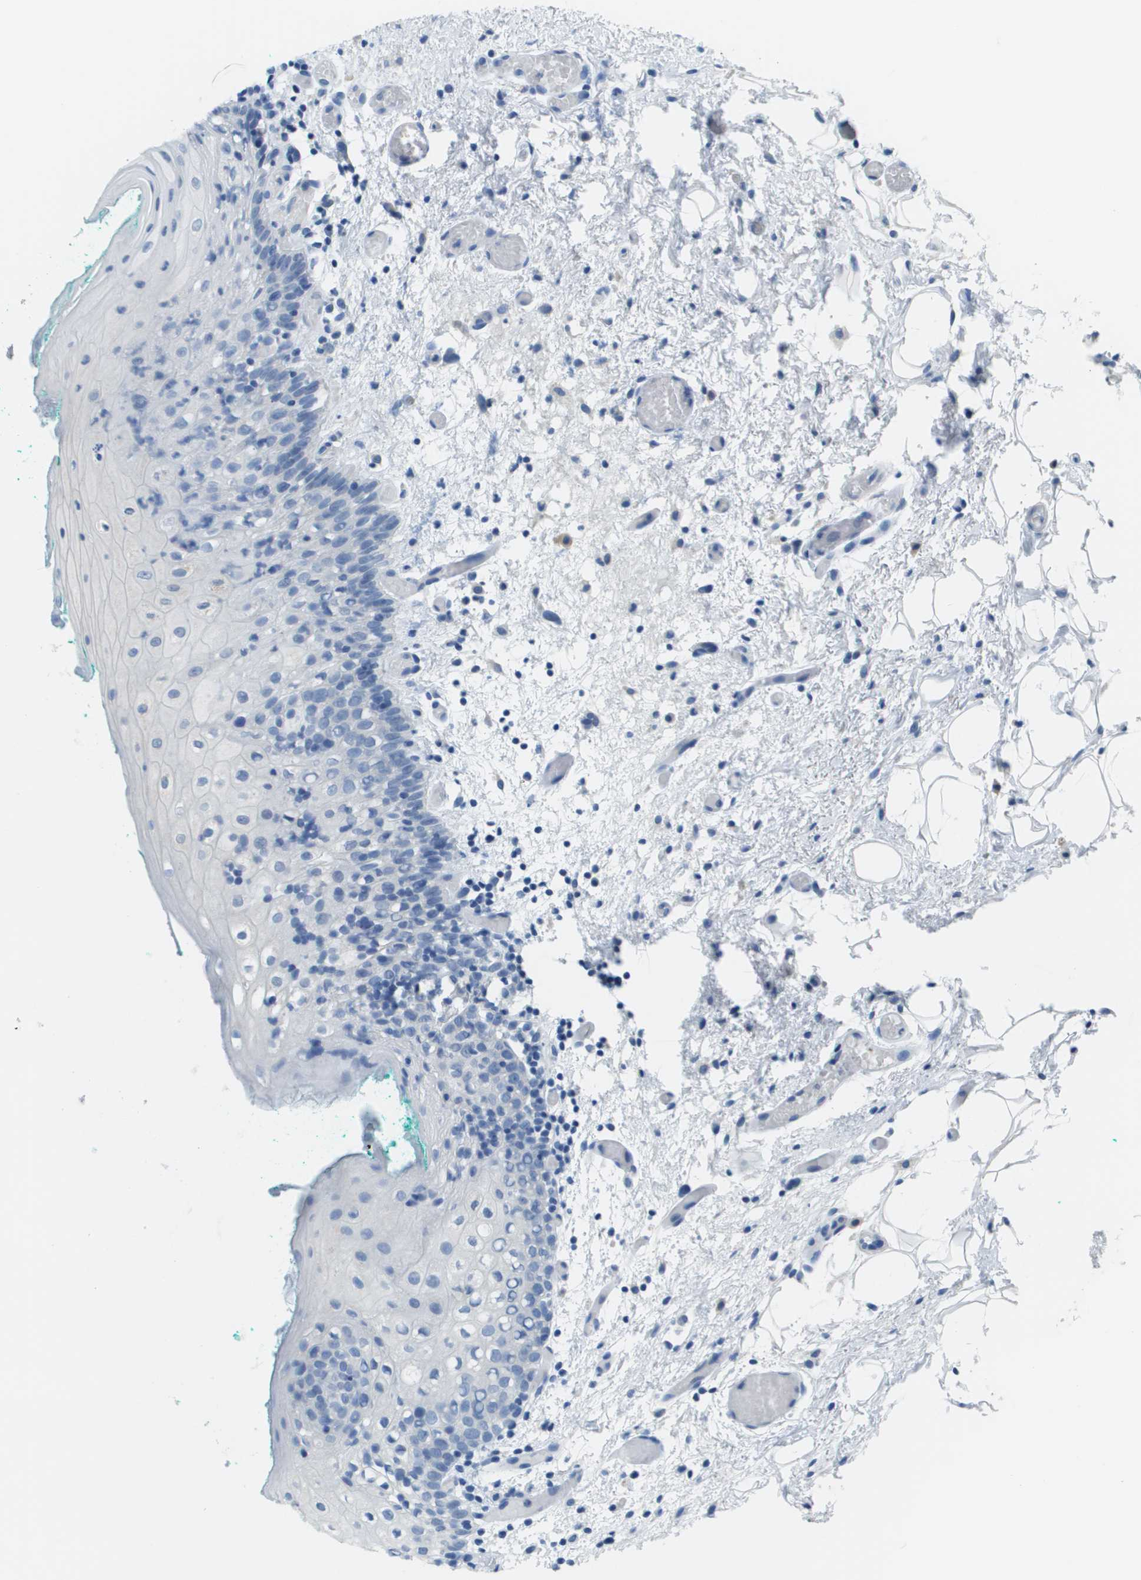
{"staining": {"intensity": "negative", "quantity": "none", "location": "none"}, "tissue": "oral mucosa", "cell_type": "Squamous epithelial cells", "image_type": "normal", "snomed": [{"axis": "morphology", "description": "Normal tissue, NOS"}, {"axis": "morphology", "description": "Squamous cell carcinoma, NOS"}, {"axis": "topography", "description": "Oral tissue"}, {"axis": "topography", "description": "Salivary gland"}, {"axis": "topography", "description": "Head-Neck"}], "caption": "High power microscopy image of an IHC histopathology image of benign oral mucosa, revealing no significant positivity in squamous epithelial cells. (Brightfield microscopy of DAB (3,3'-diaminobenzidine) immunohistochemistry at high magnification).", "gene": "PTGDR2", "patient": {"sex": "female", "age": 62}}